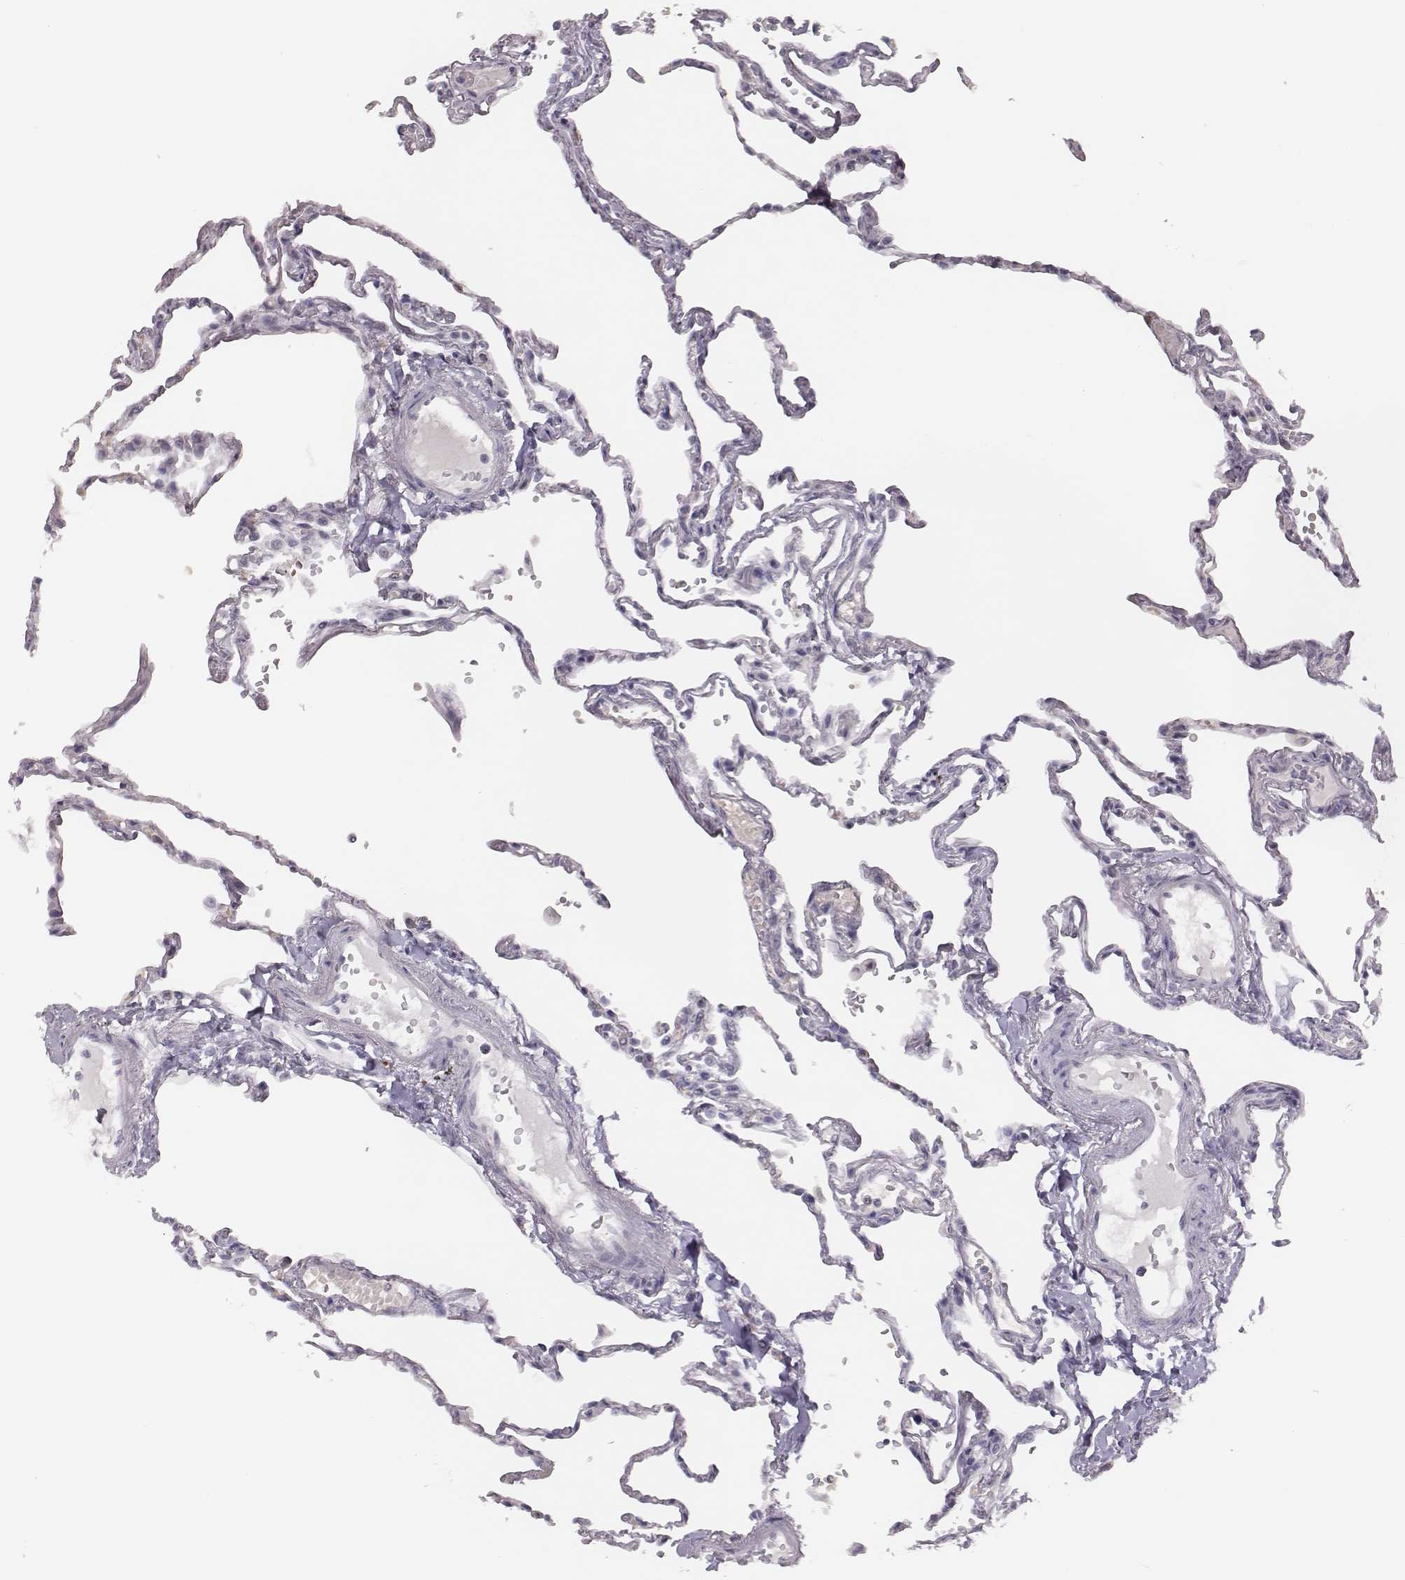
{"staining": {"intensity": "negative", "quantity": "none", "location": "none"}, "tissue": "lung", "cell_type": "Alveolar cells", "image_type": "normal", "snomed": [{"axis": "morphology", "description": "Normal tissue, NOS"}, {"axis": "topography", "description": "Lung"}], "caption": "The IHC photomicrograph has no significant positivity in alveolar cells of lung. The staining is performed using DAB brown chromogen with nuclei counter-stained in using hematoxylin.", "gene": "PBK", "patient": {"sex": "male", "age": 78}}